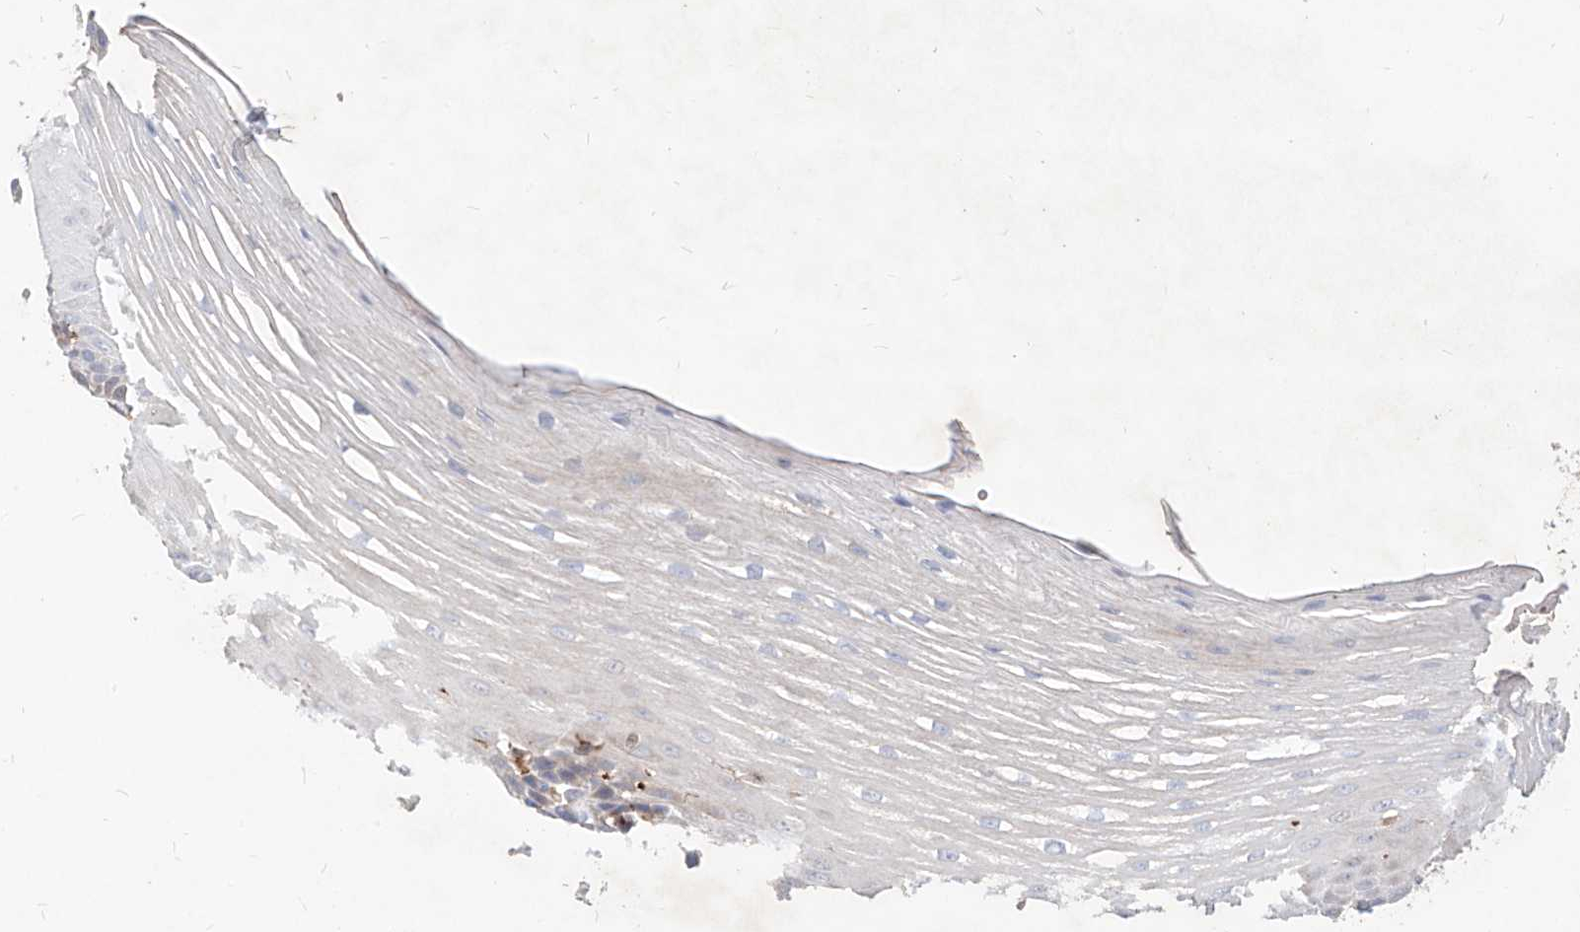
{"staining": {"intensity": "weak", "quantity": "25%-75%", "location": "cytoplasmic/membranous"}, "tissue": "esophagus", "cell_type": "Squamous epithelial cells", "image_type": "normal", "snomed": [{"axis": "morphology", "description": "Normal tissue, NOS"}, {"axis": "topography", "description": "Esophagus"}], "caption": "Human esophagus stained with a brown dye reveals weak cytoplasmic/membranous positive expression in approximately 25%-75% of squamous epithelial cells.", "gene": "TSNAX", "patient": {"sex": "male", "age": 62}}